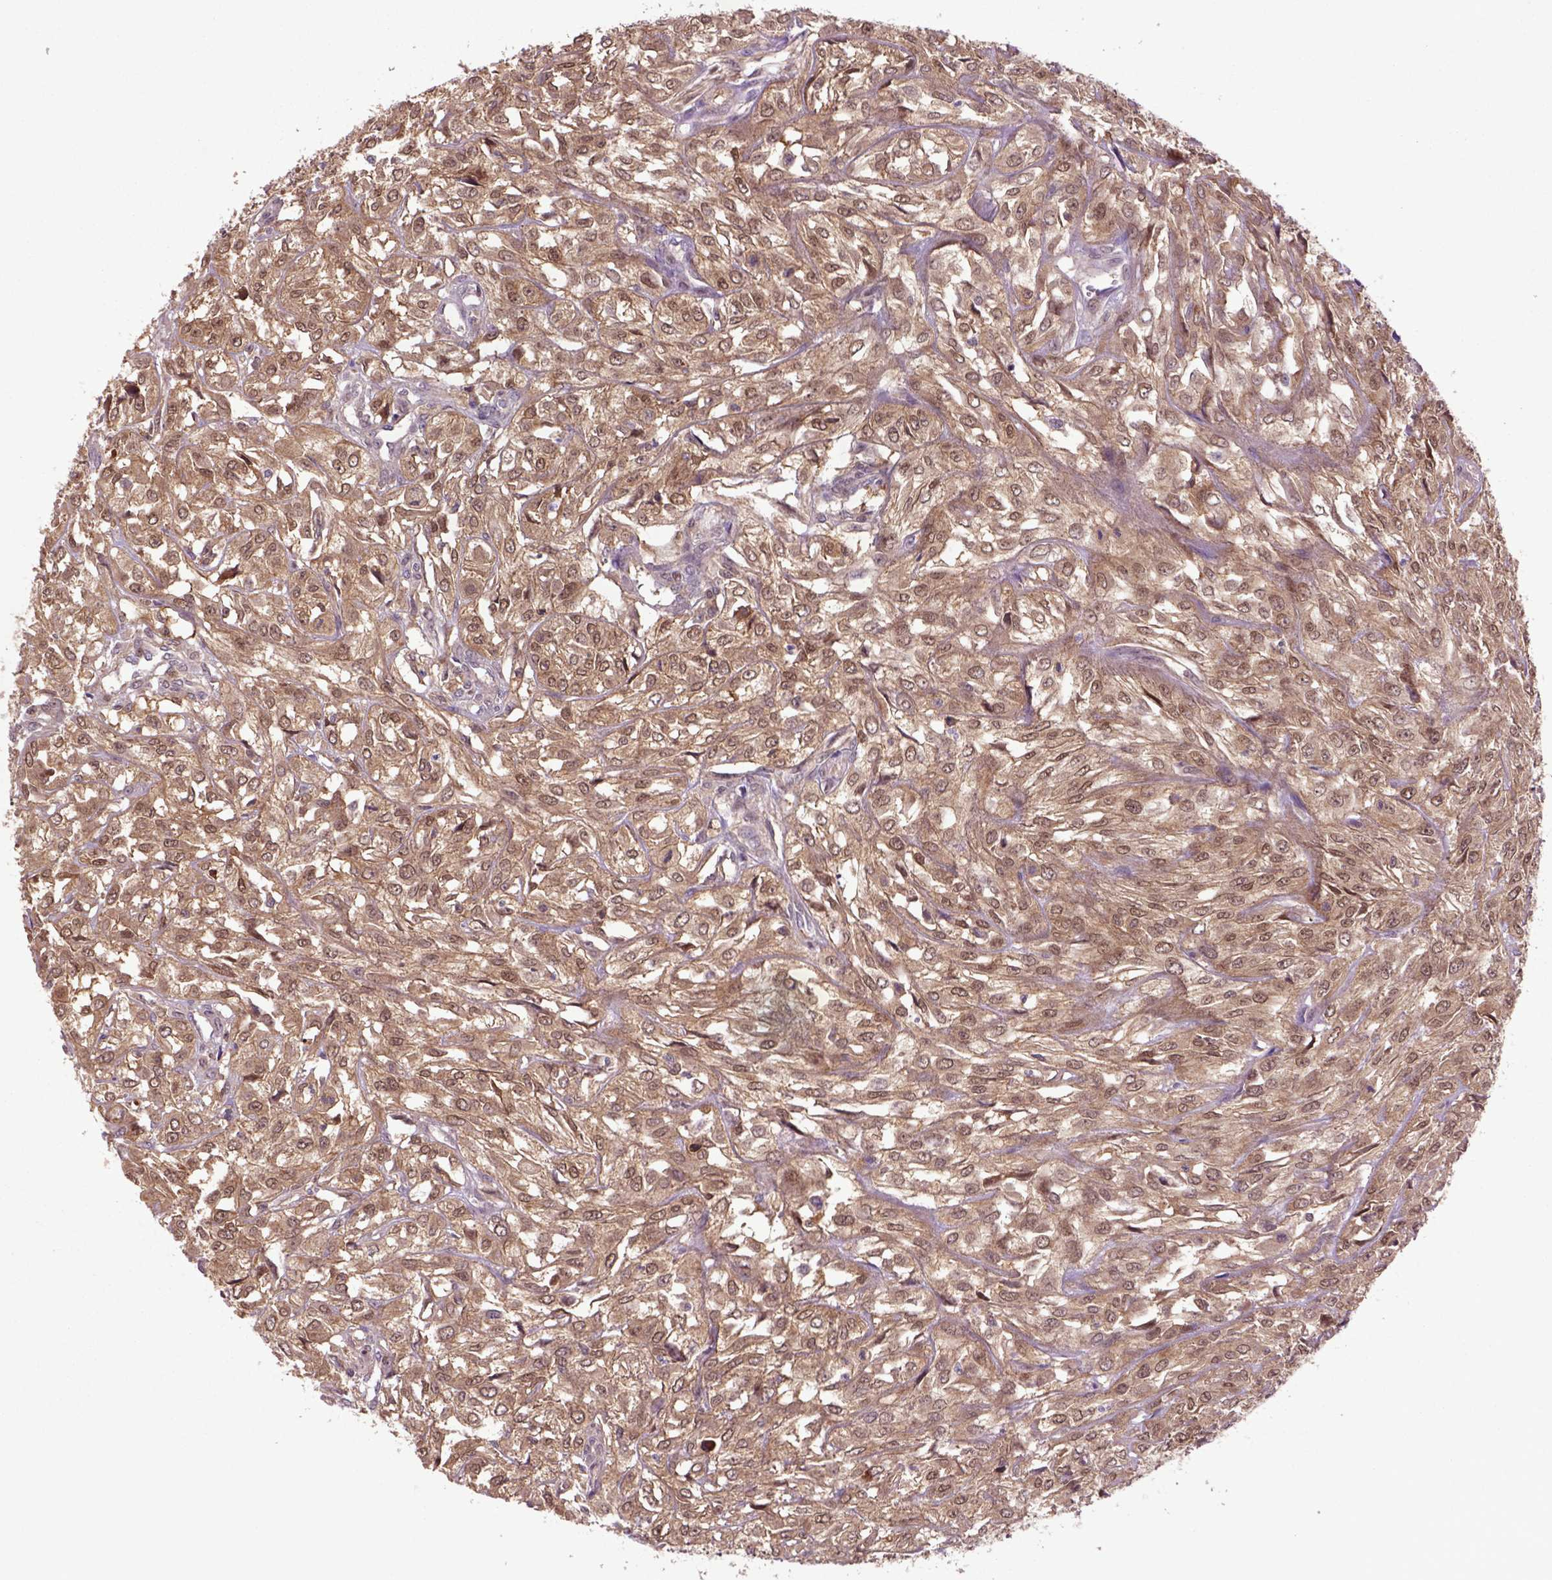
{"staining": {"intensity": "moderate", "quantity": ">75%", "location": "cytoplasmic/membranous,nuclear"}, "tissue": "urothelial cancer", "cell_type": "Tumor cells", "image_type": "cancer", "snomed": [{"axis": "morphology", "description": "Urothelial carcinoma, High grade"}, {"axis": "topography", "description": "Urinary bladder"}], "caption": "The photomicrograph exhibits a brown stain indicating the presence of a protein in the cytoplasmic/membranous and nuclear of tumor cells in urothelial cancer.", "gene": "HSPBP1", "patient": {"sex": "male", "age": 67}}